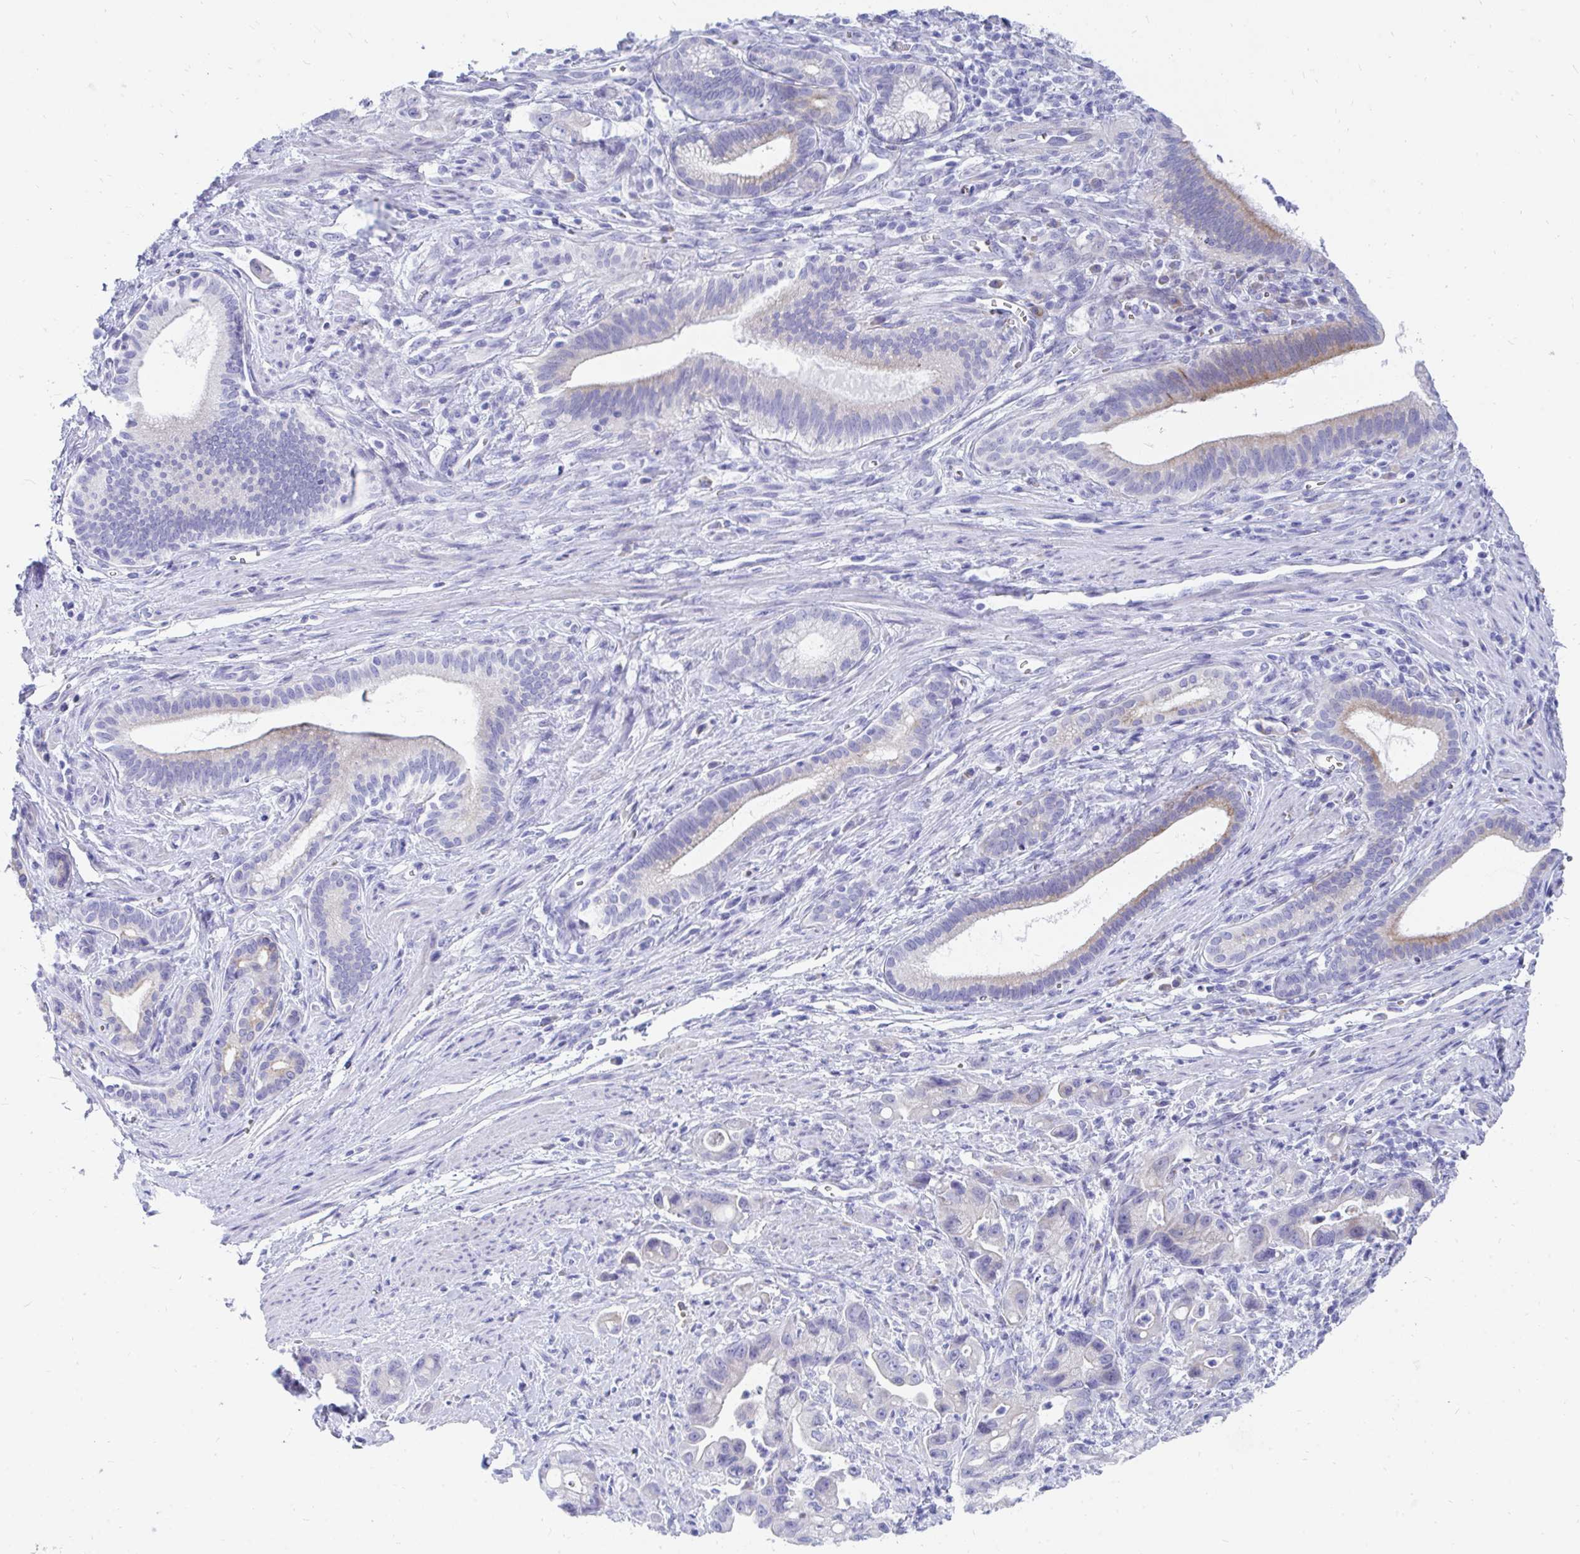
{"staining": {"intensity": "moderate", "quantity": "25%-75%", "location": "cytoplasmic/membranous"}, "tissue": "pancreatic cancer", "cell_type": "Tumor cells", "image_type": "cancer", "snomed": [{"axis": "morphology", "description": "Adenocarcinoma, NOS"}, {"axis": "topography", "description": "Pancreas"}], "caption": "Human pancreatic cancer (adenocarcinoma) stained with a brown dye demonstrates moderate cytoplasmic/membranous positive positivity in about 25%-75% of tumor cells.", "gene": "MROH2B", "patient": {"sex": "male", "age": 68}}